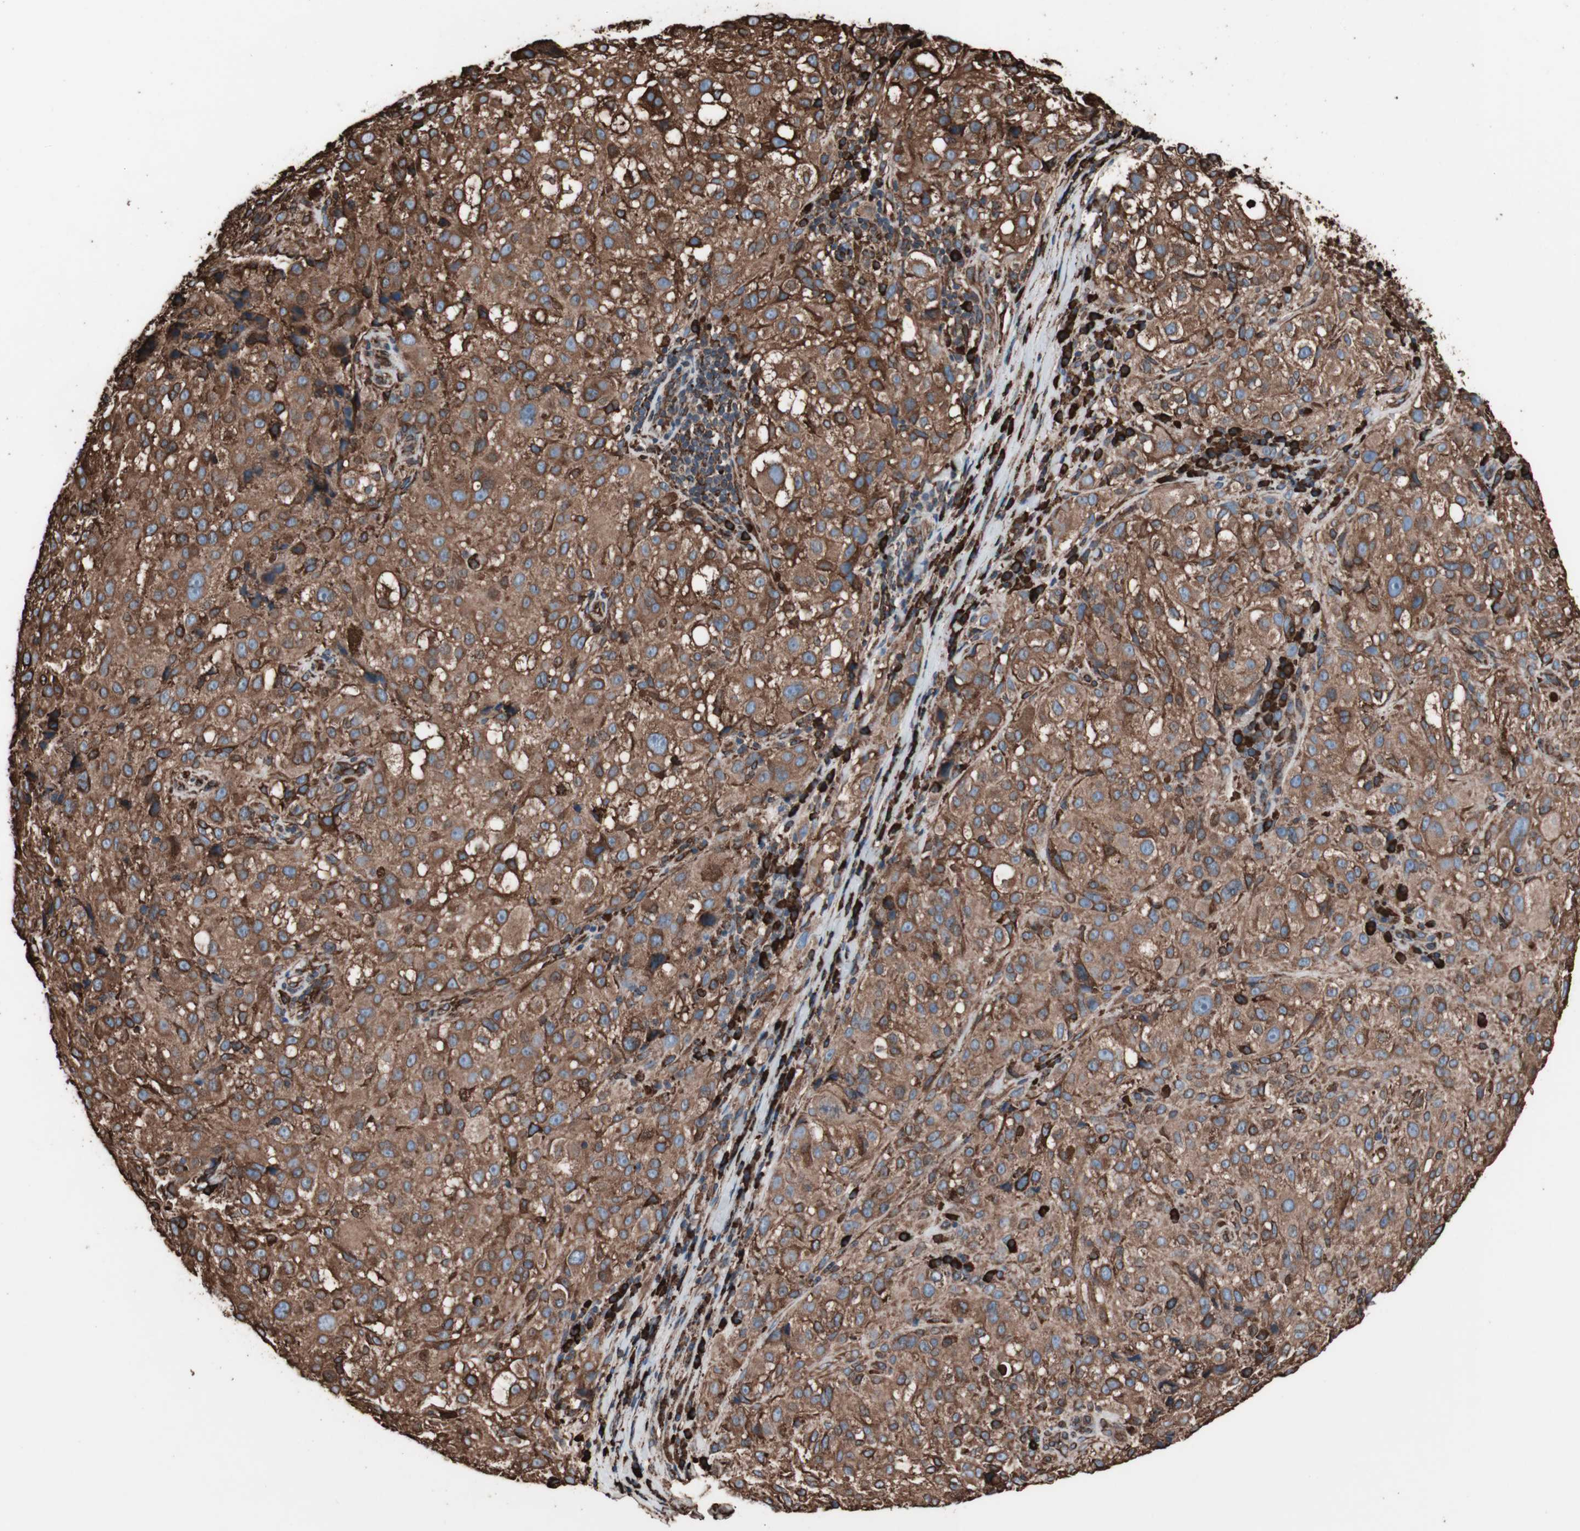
{"staining": {"intensity": "strong", "quantity": ">75%", "location": "cytoplasmic/membranous"}, "tissue": "melanoma", "cell_type": "Tumor cells", "image_type": "cancer", "snomed": [{"axis": "morphology", "description": "Necrosis, NOS"}, {"axis": "morphology", "description": "Malignant melanoma, NOS"}, {"axis": "topography", "description": "Skin"}], "caption": "Human malignant melanoma stained with a brown dye exhibits strong cytoplasmic/membranous positive staining in about >75% of tumor cells.", "gene": "HSP90B1", "patient": {"sex": "female", "age": 87}}